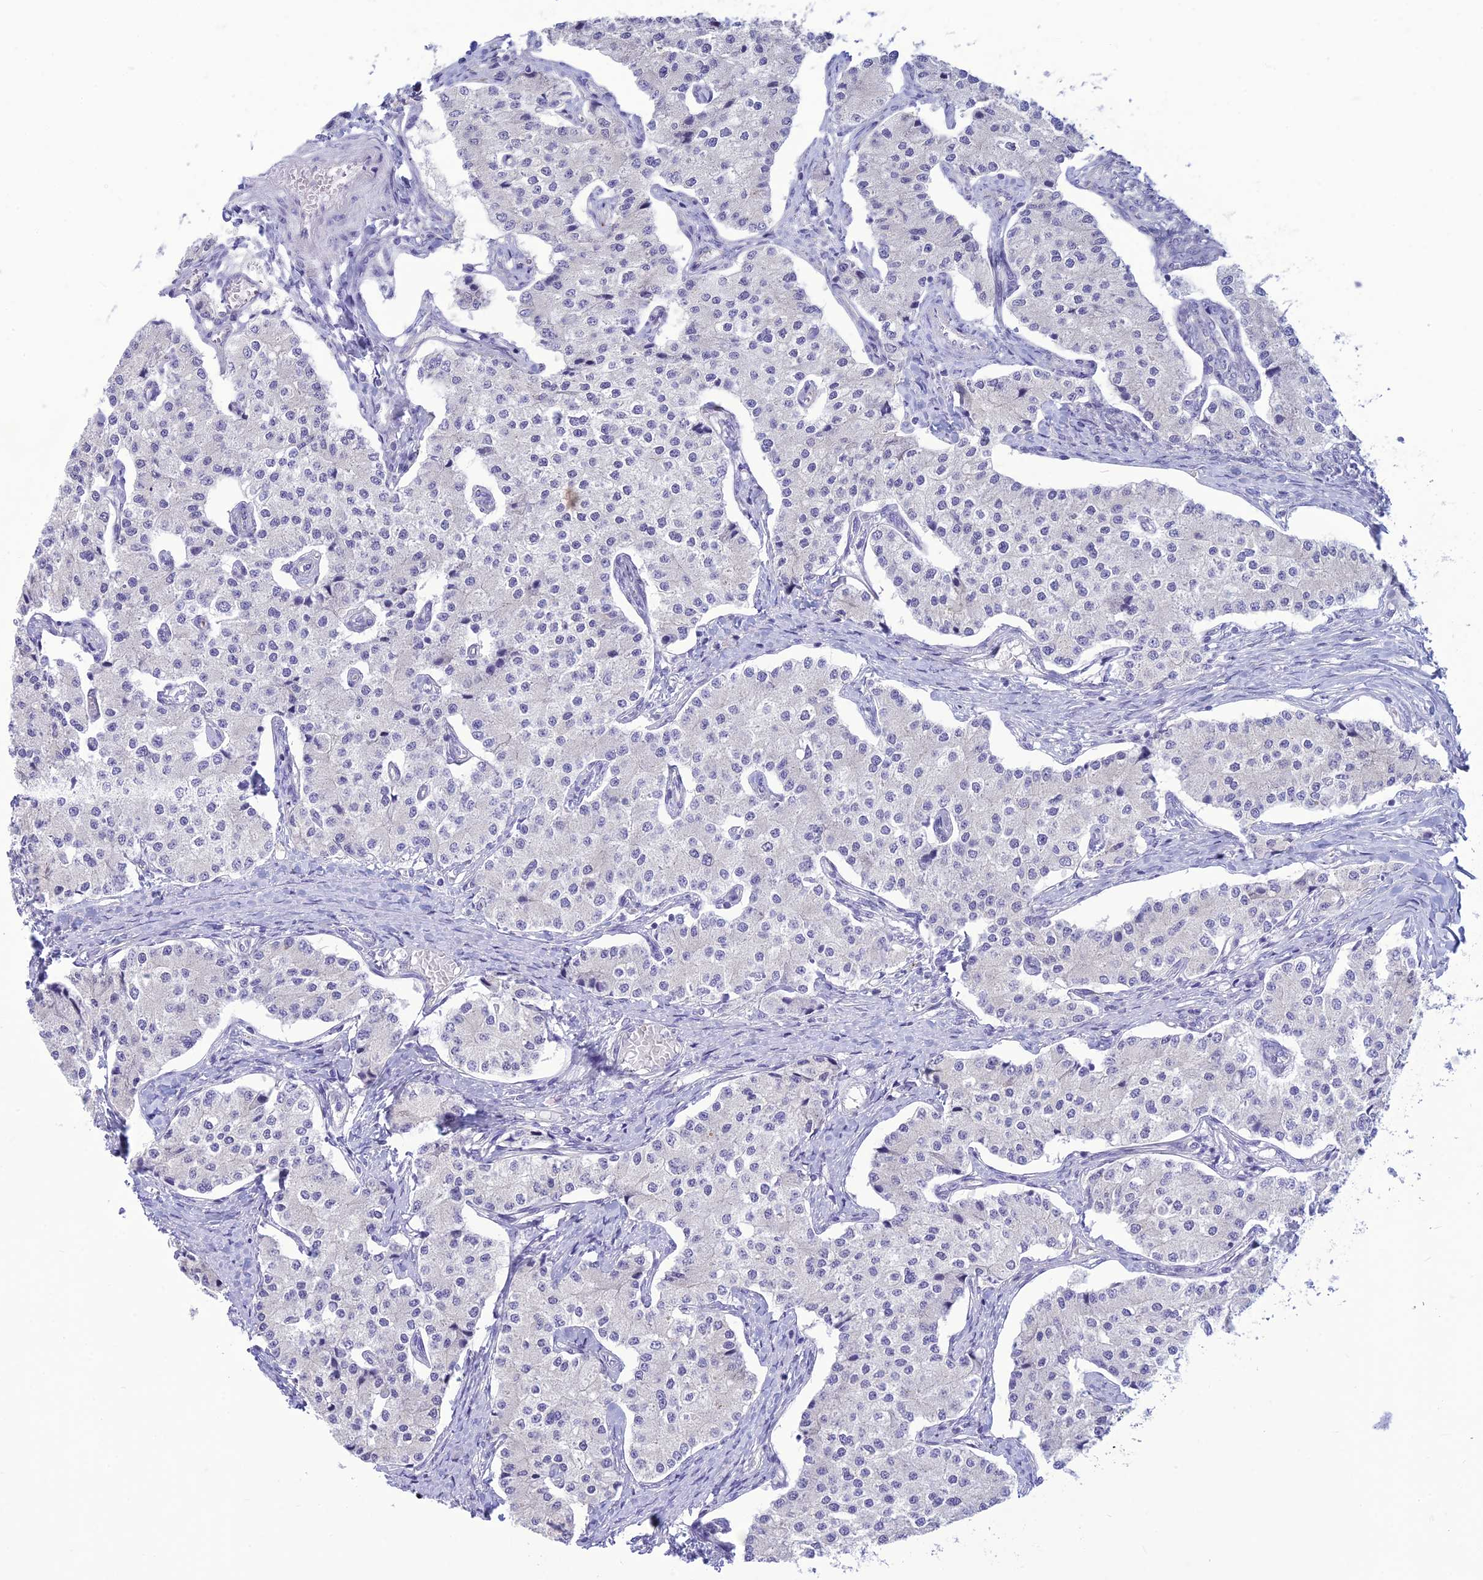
{"staining": {"intensity": "negative", "quantity": "none", "location": "none"}, "tissue": "carcinoid", "cell_type": "Tumor cells", "image_type": "cancer", "snomed": [{"axis": "morphology", "description": "Carcinoid, malignant, NOS"}, {"axis": "topography", "description": "Colon"}], "caption": "IHC of human carcinoid (malignant) shows no staining in tumor cells.", "gene": "DHDH", "patient": {"sex": "female", "age": 52}}